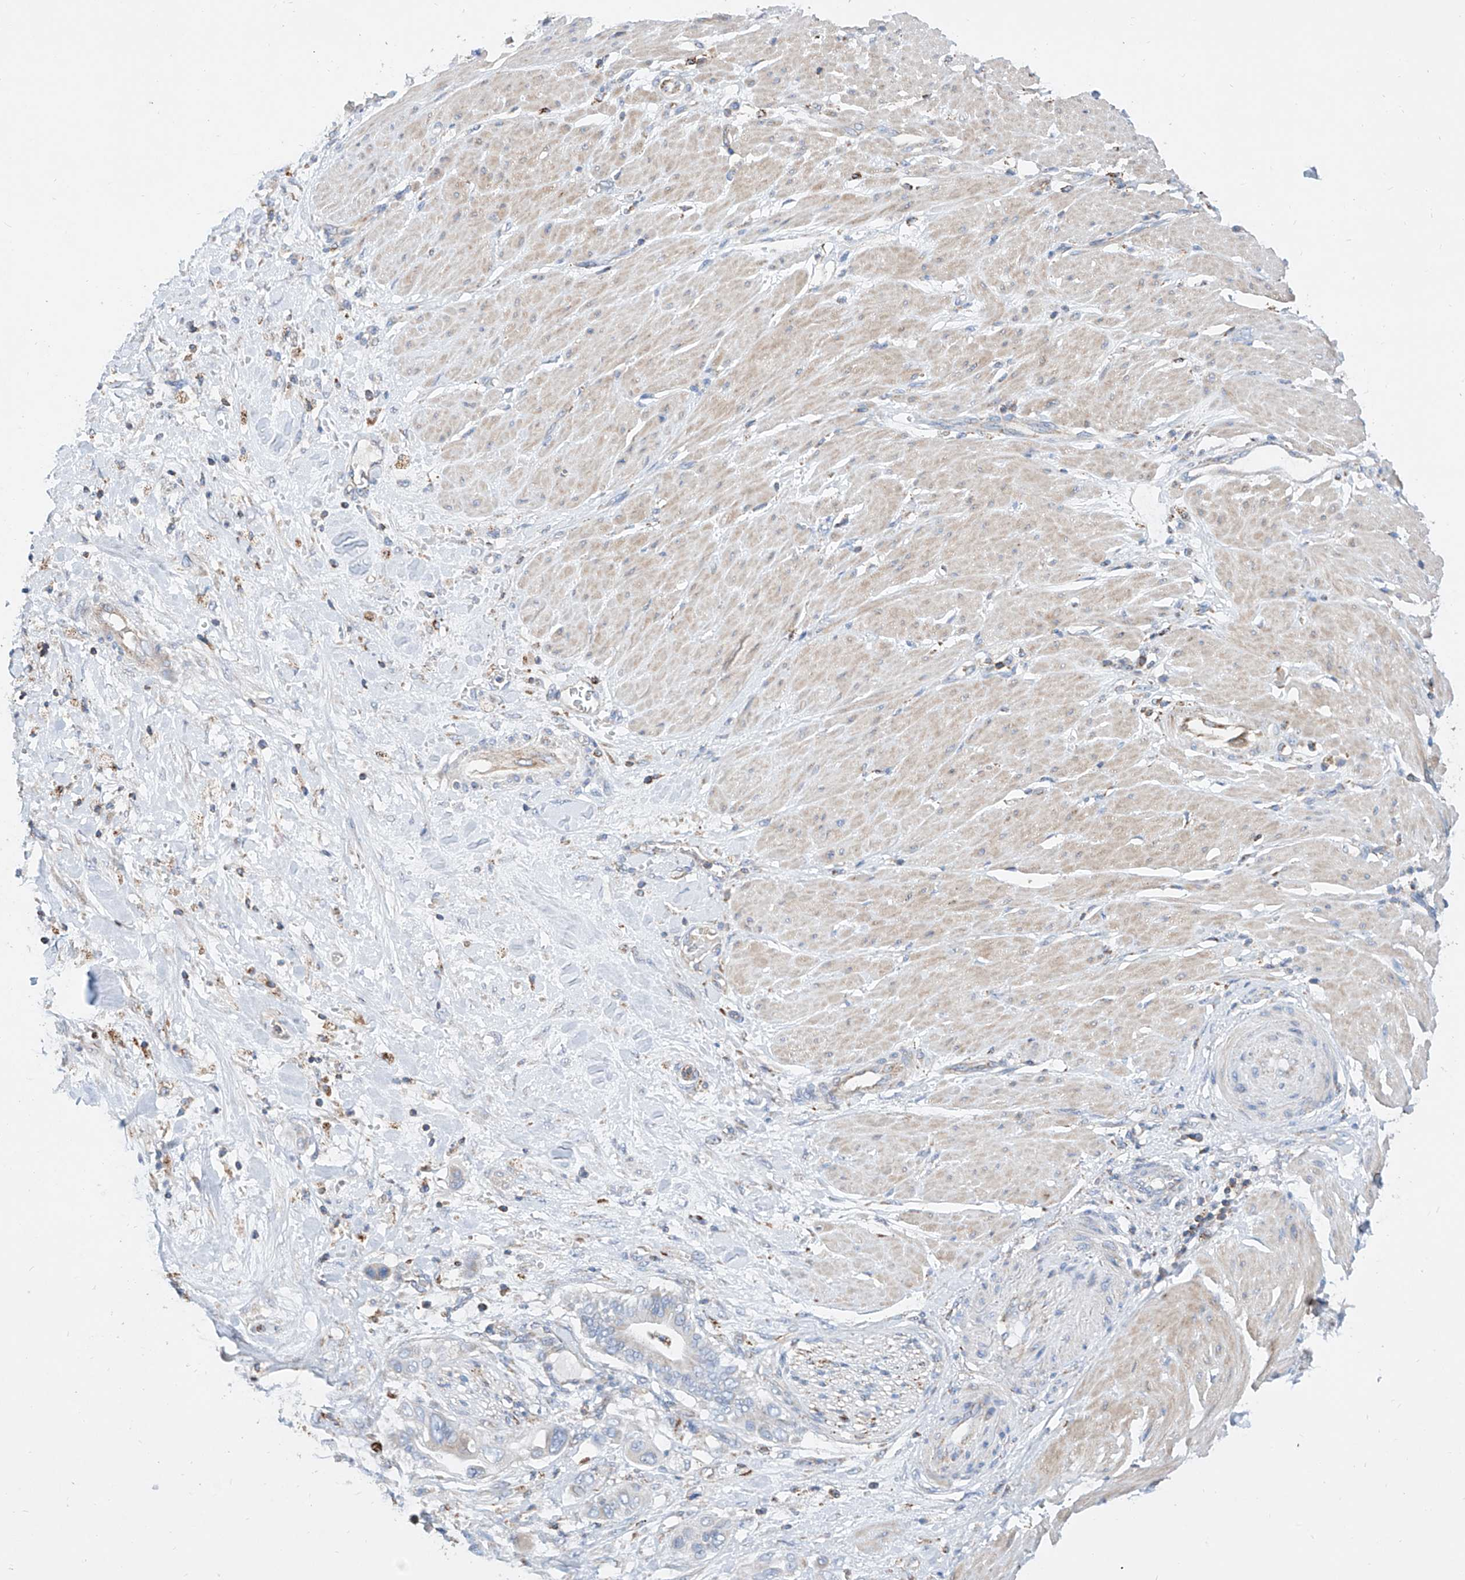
{"staining": {"intensity": "negative", "quantity": "none", "location": "none"}, "tissue": "pancreatic cancer", "cell_type": "Tumor cells", "image_type": "cancer", "snomed": [{"axis": "morphology", "description": "Adenocarcinoma, NOS"}, {"axis": "topography", "description": "Pancreas"}], "caption": "An image of pancreatic cancer stained for a protein demonstrates no brown staining in tumor cells. (Immunohistochemistry (ihc), brightfield microscopy, high magnification).", "gene": "CPNE5", "patient": {"sex": "male", "age": 68}}